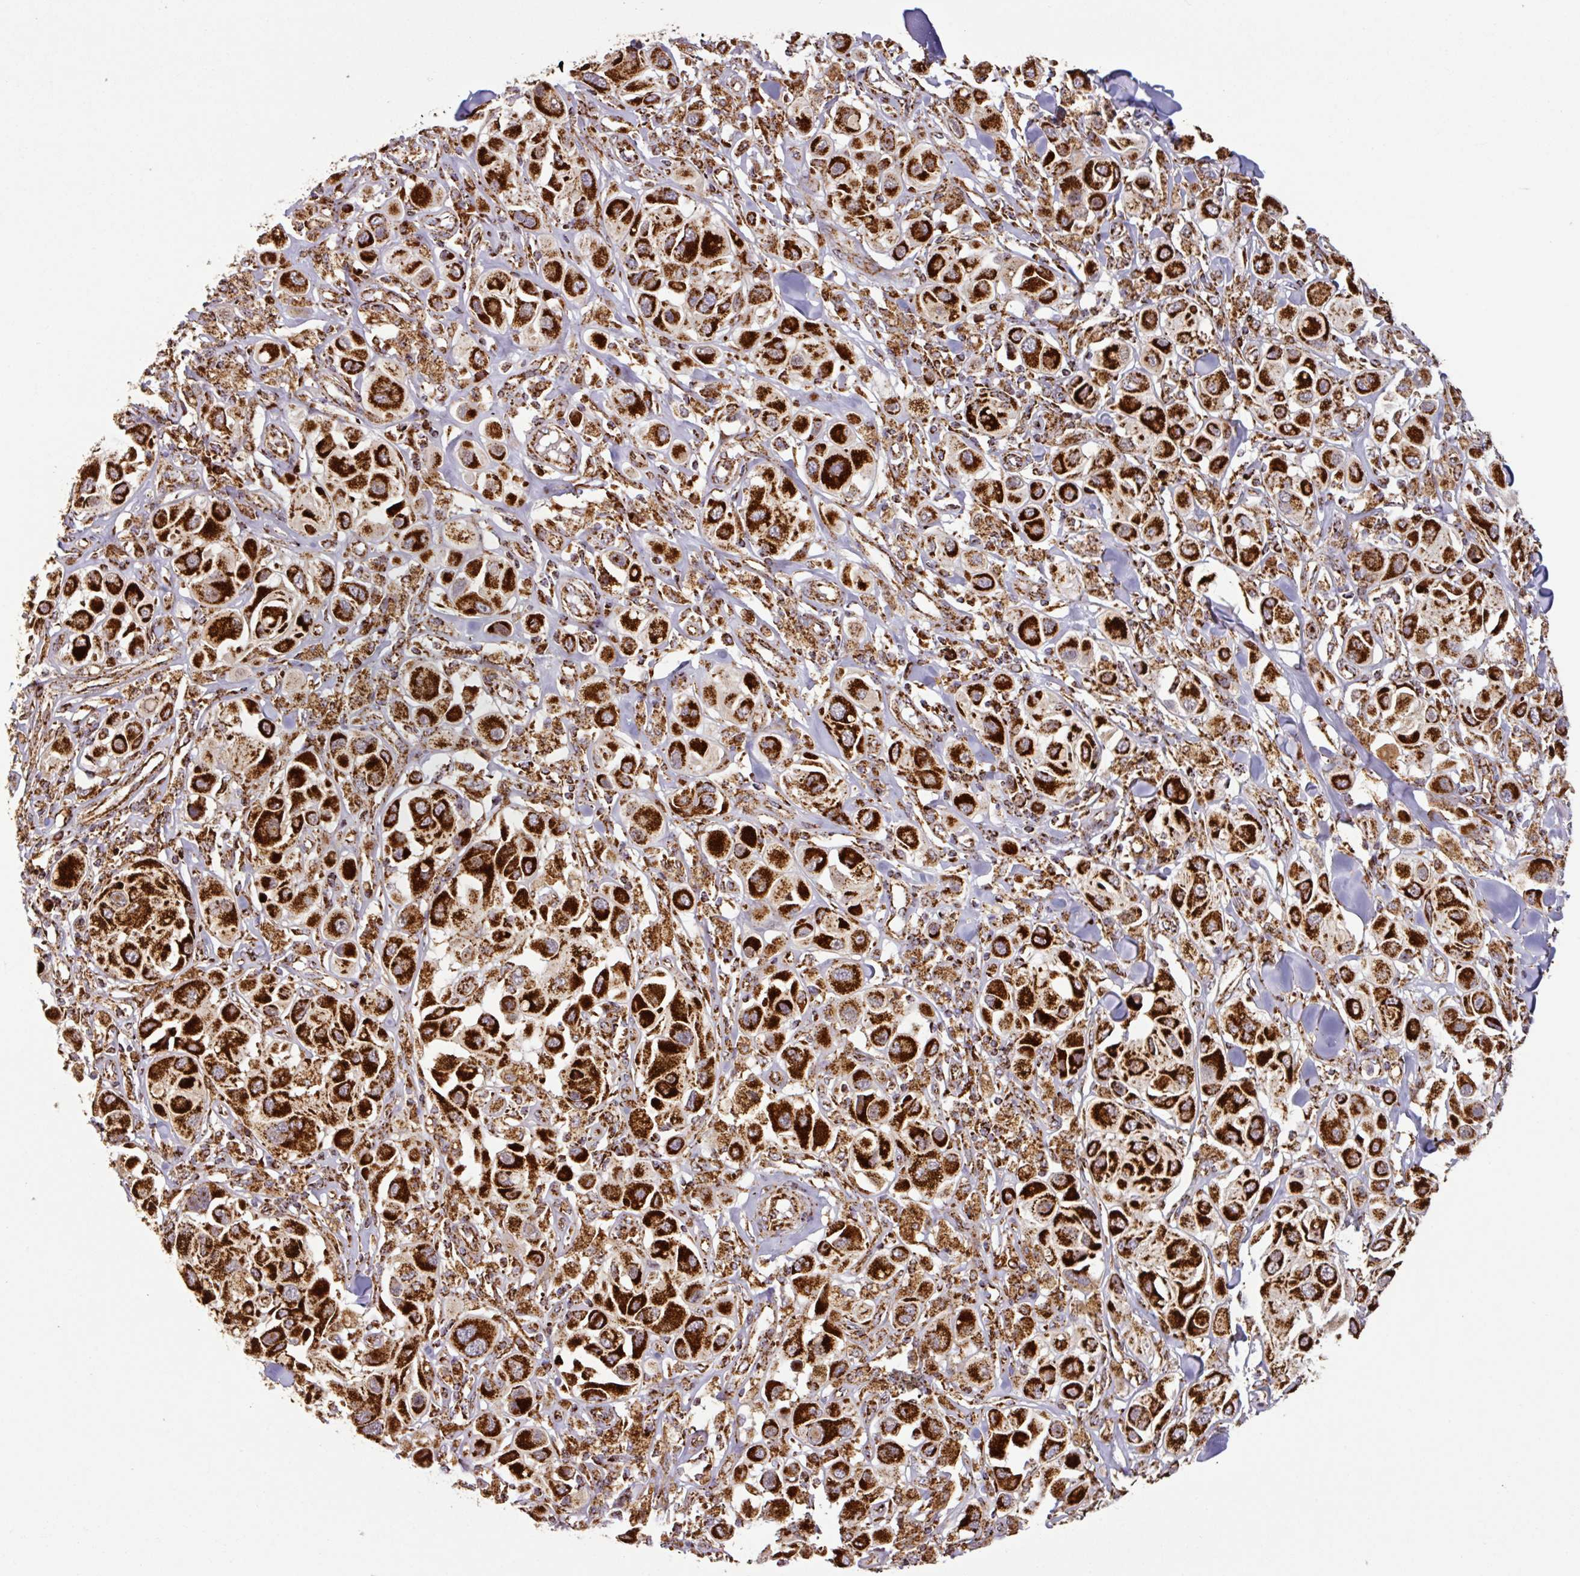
{"staining": {"intensity": "strong", "quantity": ">75%", "location": "cytoplasmic/membranous"}, "tissue": "melanoma", "cell_type": "Tumor cells", "image_type": "cancer", "snomed": [{"axis": "morphology", "description": "Malignant melanoma, Metastatic site"}, {"axis": "topography", "description": "Skin"}], "caption": "Melanoma stained with DAB immunohistochemistry (IHC) demonstrates high levels of strong cytoplasmic/membranous staining in approximately >75% of tumor cells. The protein is stained brown, and the nuclei are stained in blue (DAB (3,3'-diaminobenzidine) IHC with brightfield microscopy, high magnification).", "gene": "TRAP1", "patient": {"sex": "male", "age": 41}}